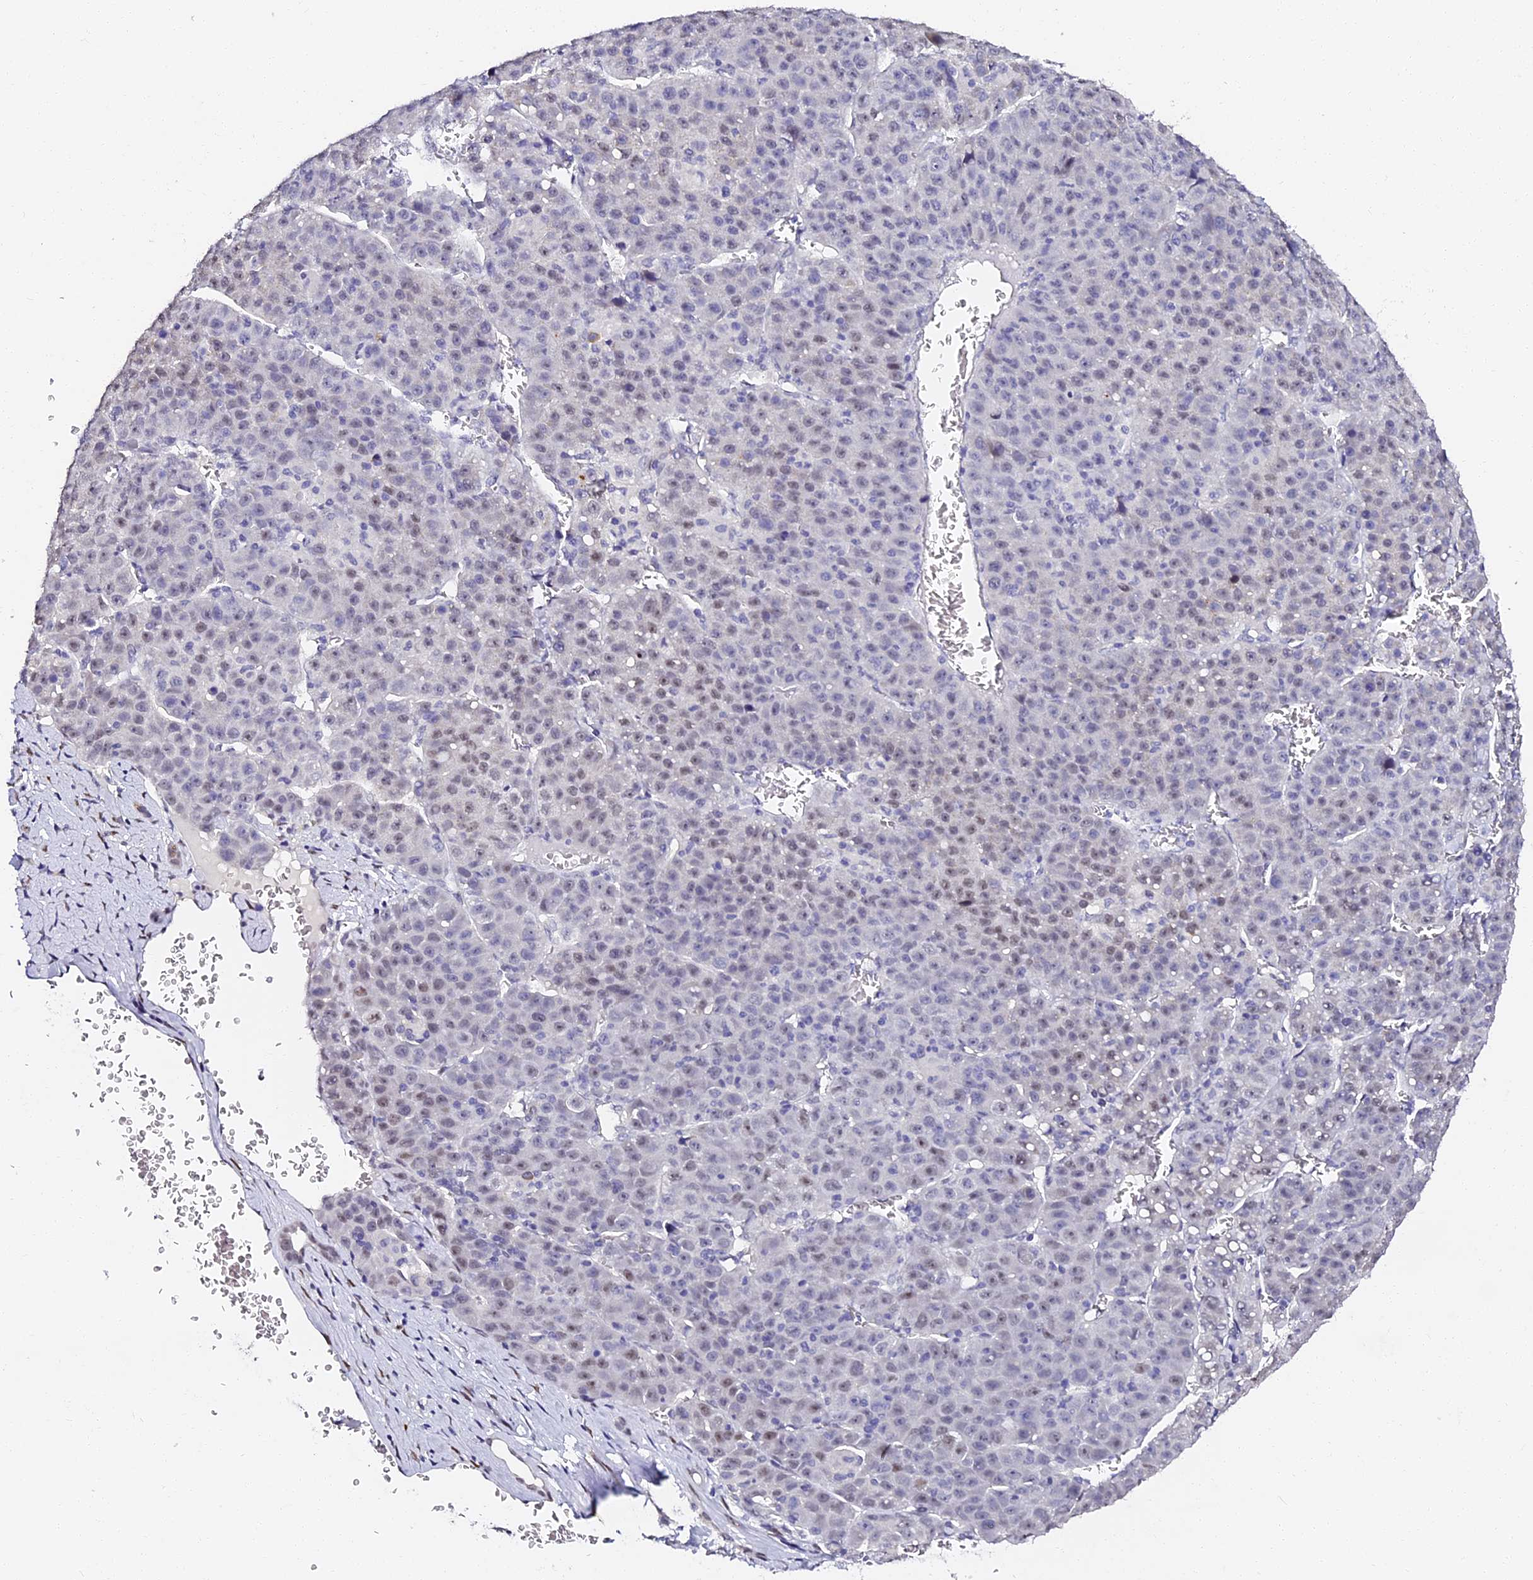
{"staining": {"intensity": "weak", "quantity": "<25%", "location": "nuclear"}, "tissue": "liver cancer", "cell_type": "Tumor cells", "image_type": "cancer", "snomed": [{"axis": "morphology", "description": "Carcinoma, Hepatocellular, NOS"}, {"axis": "topography", "description": "Liver"}], "caption": "This is a image of IHC staining of liver hepatocellular carcinoma, which shows no expression in tumor cells.", "gene": "VPS33B", "patient": {"sex": "female", "age": 53}}